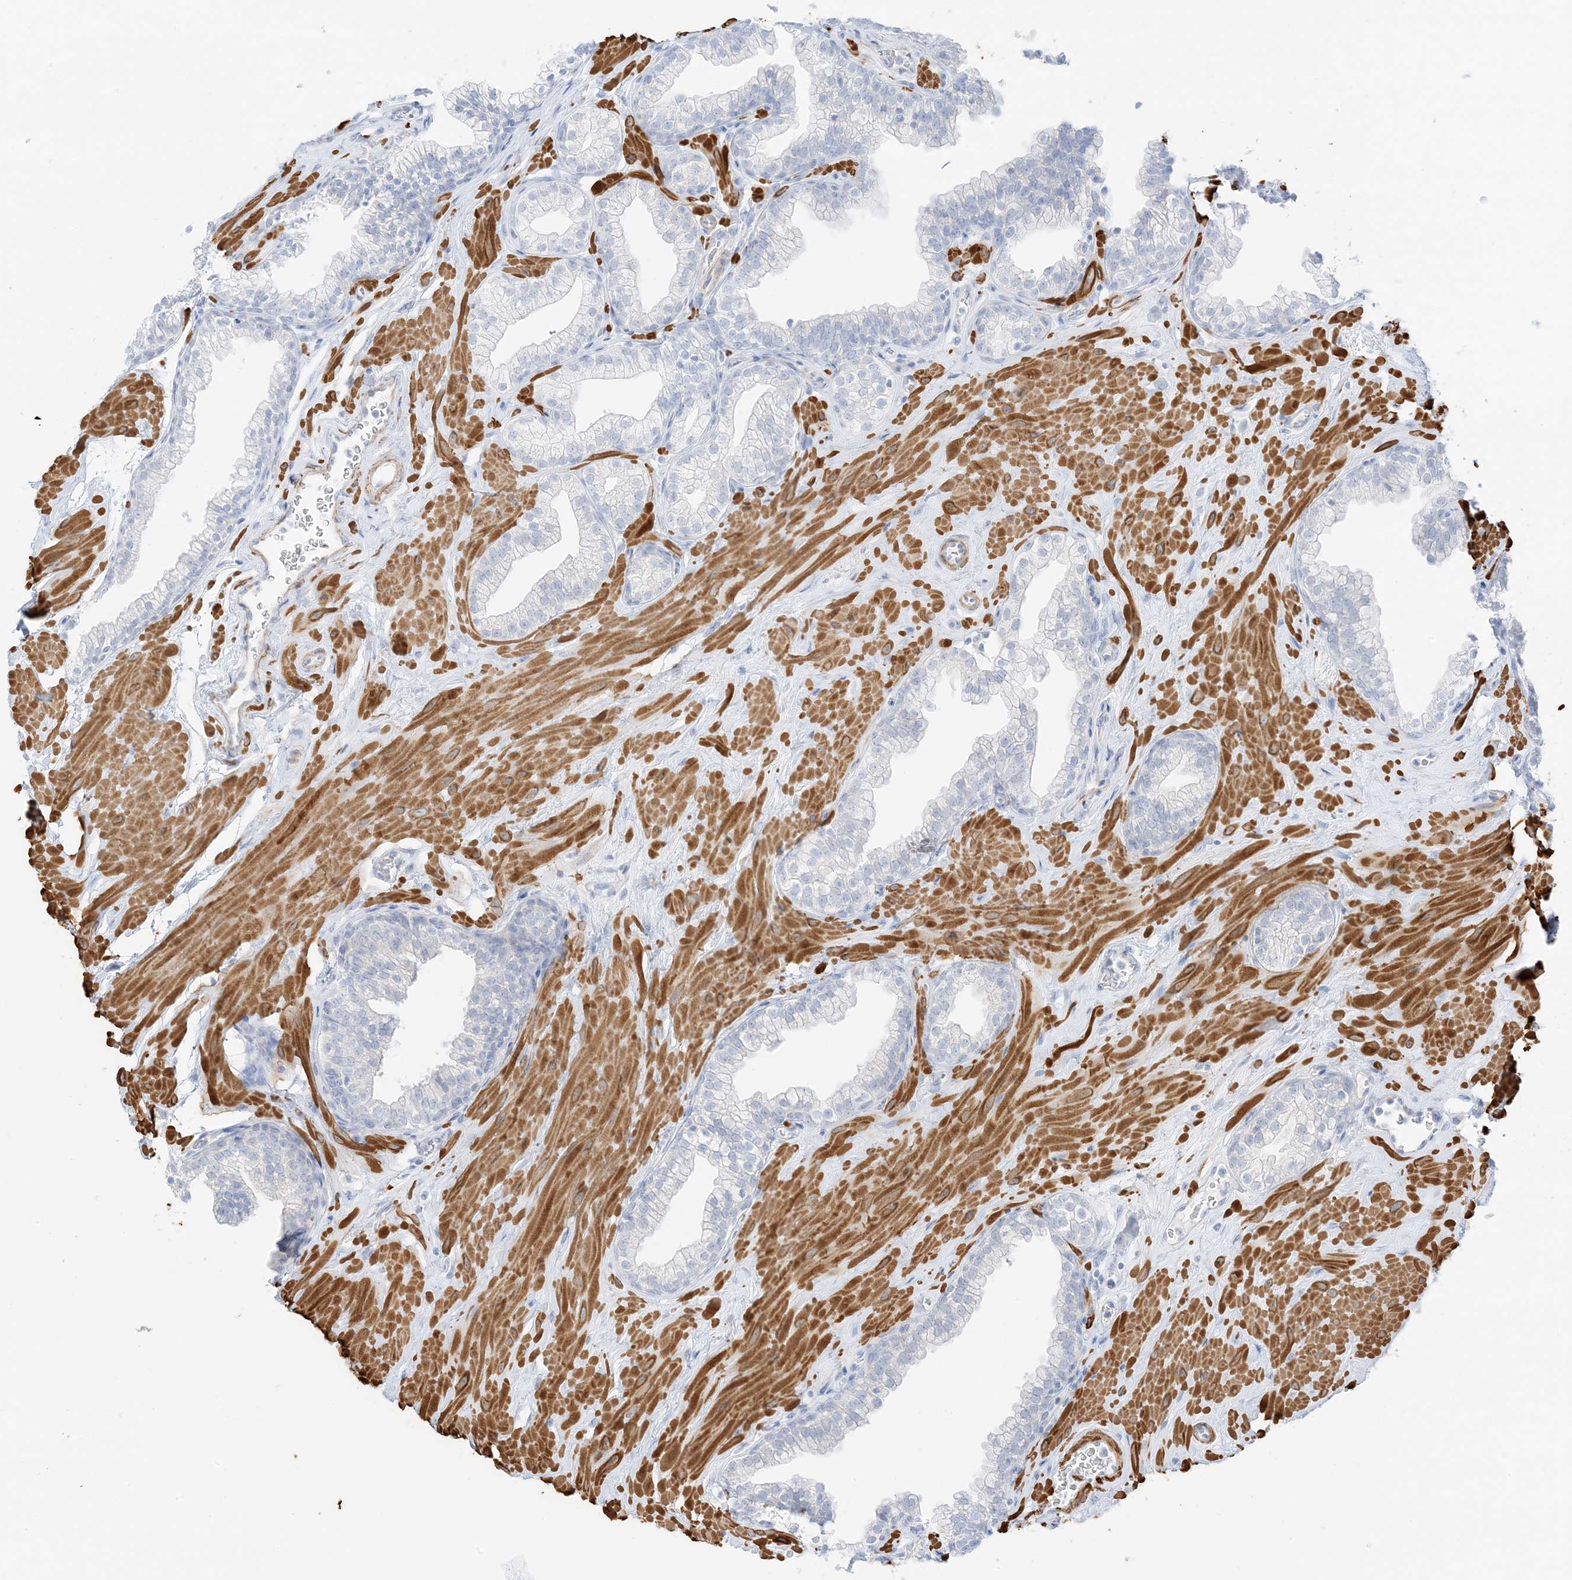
{"staining": {"intensity": "negative", "quantity": "none", "location": "none"}, "tissue": "prostate", "cell_type": "Glandular cells", "image_type": "normal", "snomed": [{"axis": "morphology", "description": "Normal tissue, NOS"}, {"axis": "morphology", "description": "Urothelial carcinoma, Low grade"}, {"axis": "topography", "description": "Urinary bladder"}, {"axis": "topography", "description": "Prostate"}], "caption": "High magnification brightfield microscopy of normal prostate stained with DAB (3,3'-diaminobenzidine) (brown) and counterstained with hematoxylin (blue): glandular cells show no significant positivity.", "gene": "SLC22A13", "patient": {"sex": "male", "age": 60}}